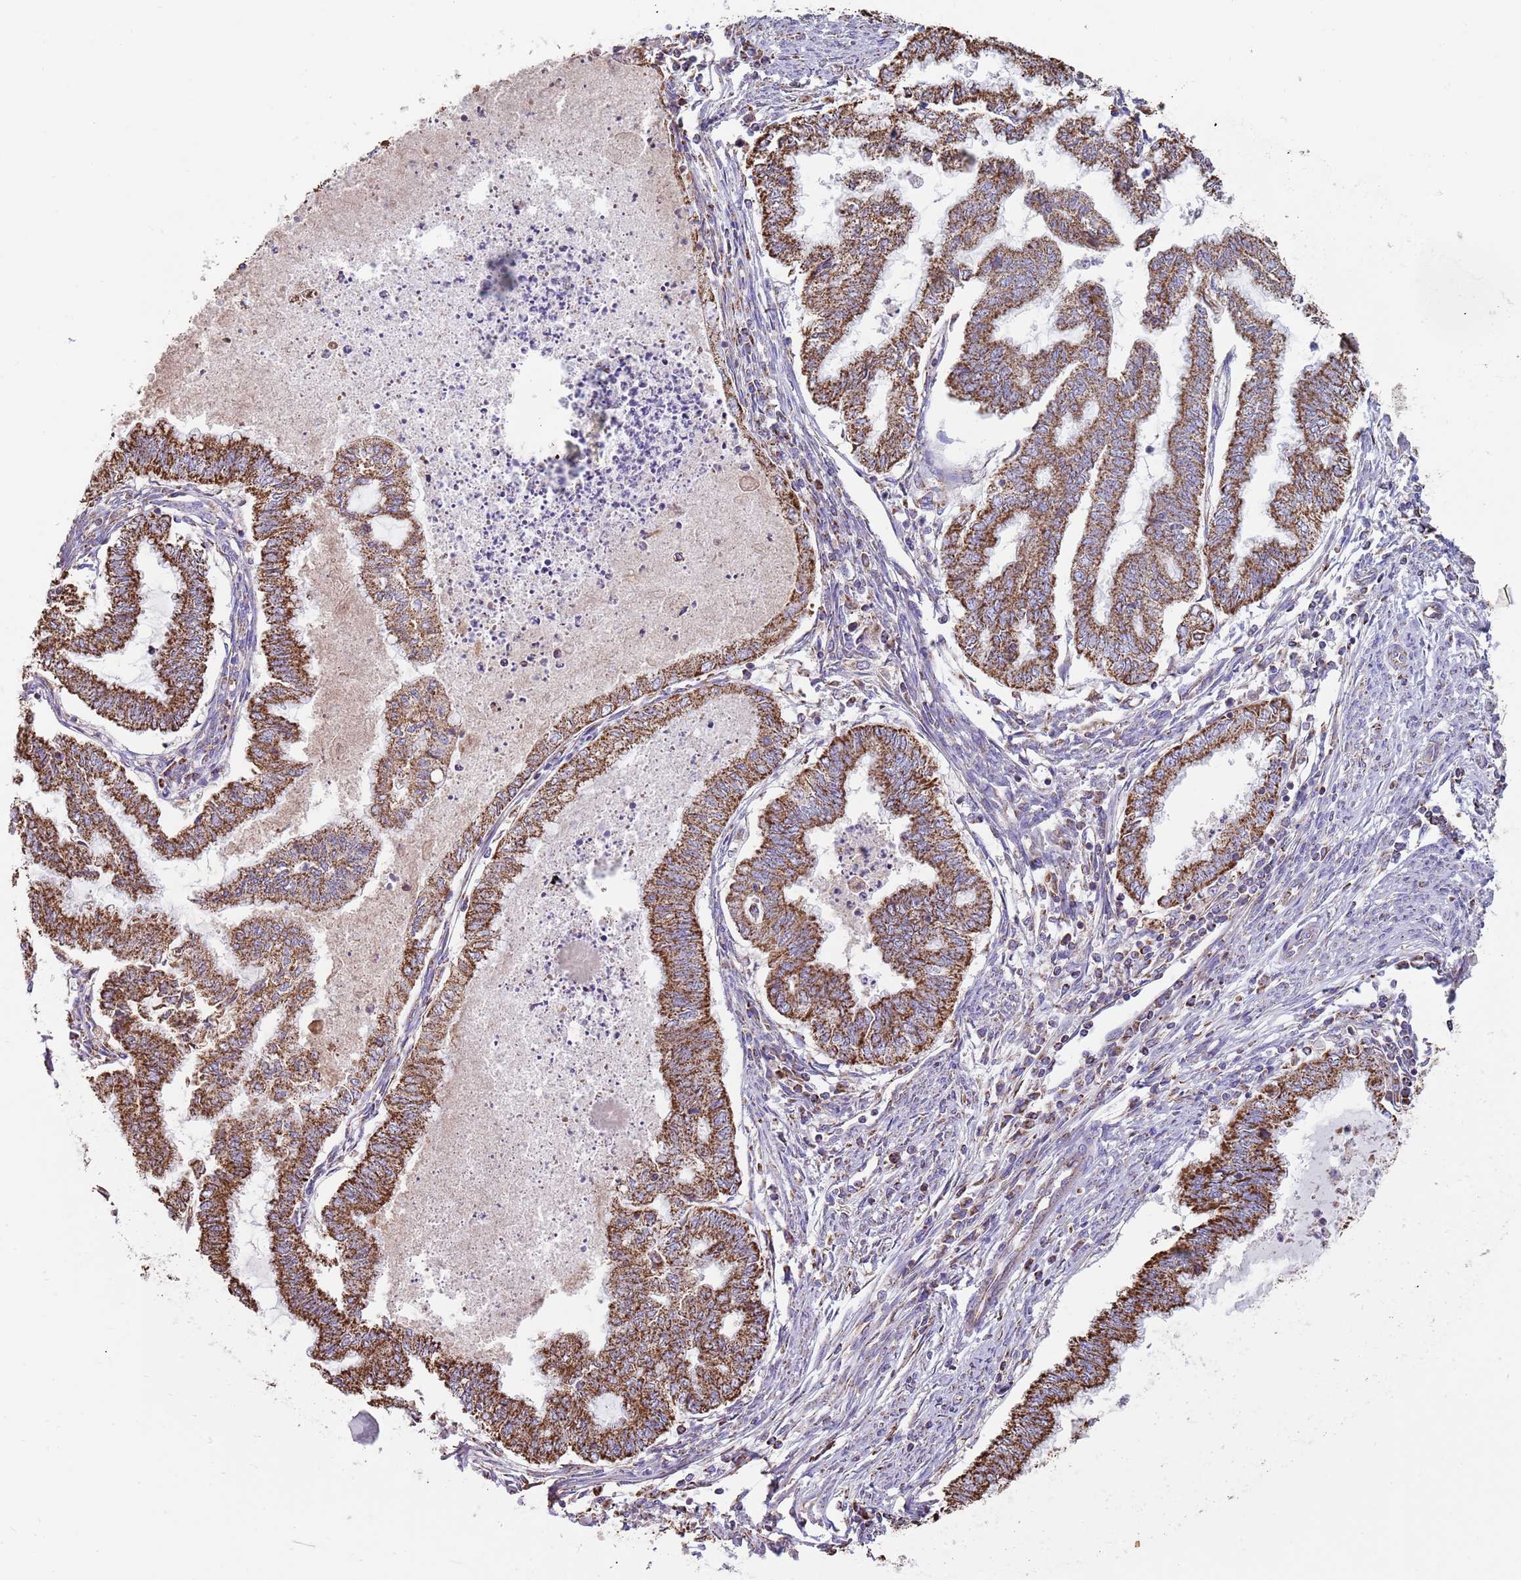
{"staining": {"intensity": "strong", "quantity": ">75%", "location": "cytoplasmic/membranous"}, "tissue": "endometrial cancer", "cell_type": "Tumor cells", "image_type": "cancer", "snomed": [{"axis": "morphology", "description": "Adenocarcinoma, NOS"}, {"axis": "topography", "description": "Endometrium"}], "caption": "Immunohistochemical staining of human adenocarcinoma (endometrial) exhibits high levels of strong cytoplasmic/membranous protein expression in approximately >75% of tumor cells. (DAB IHC, brown staining for protein, blue staining for nuclei).", "gene": "TTLL1", "patient": {"sex": "female", "age": 79}}